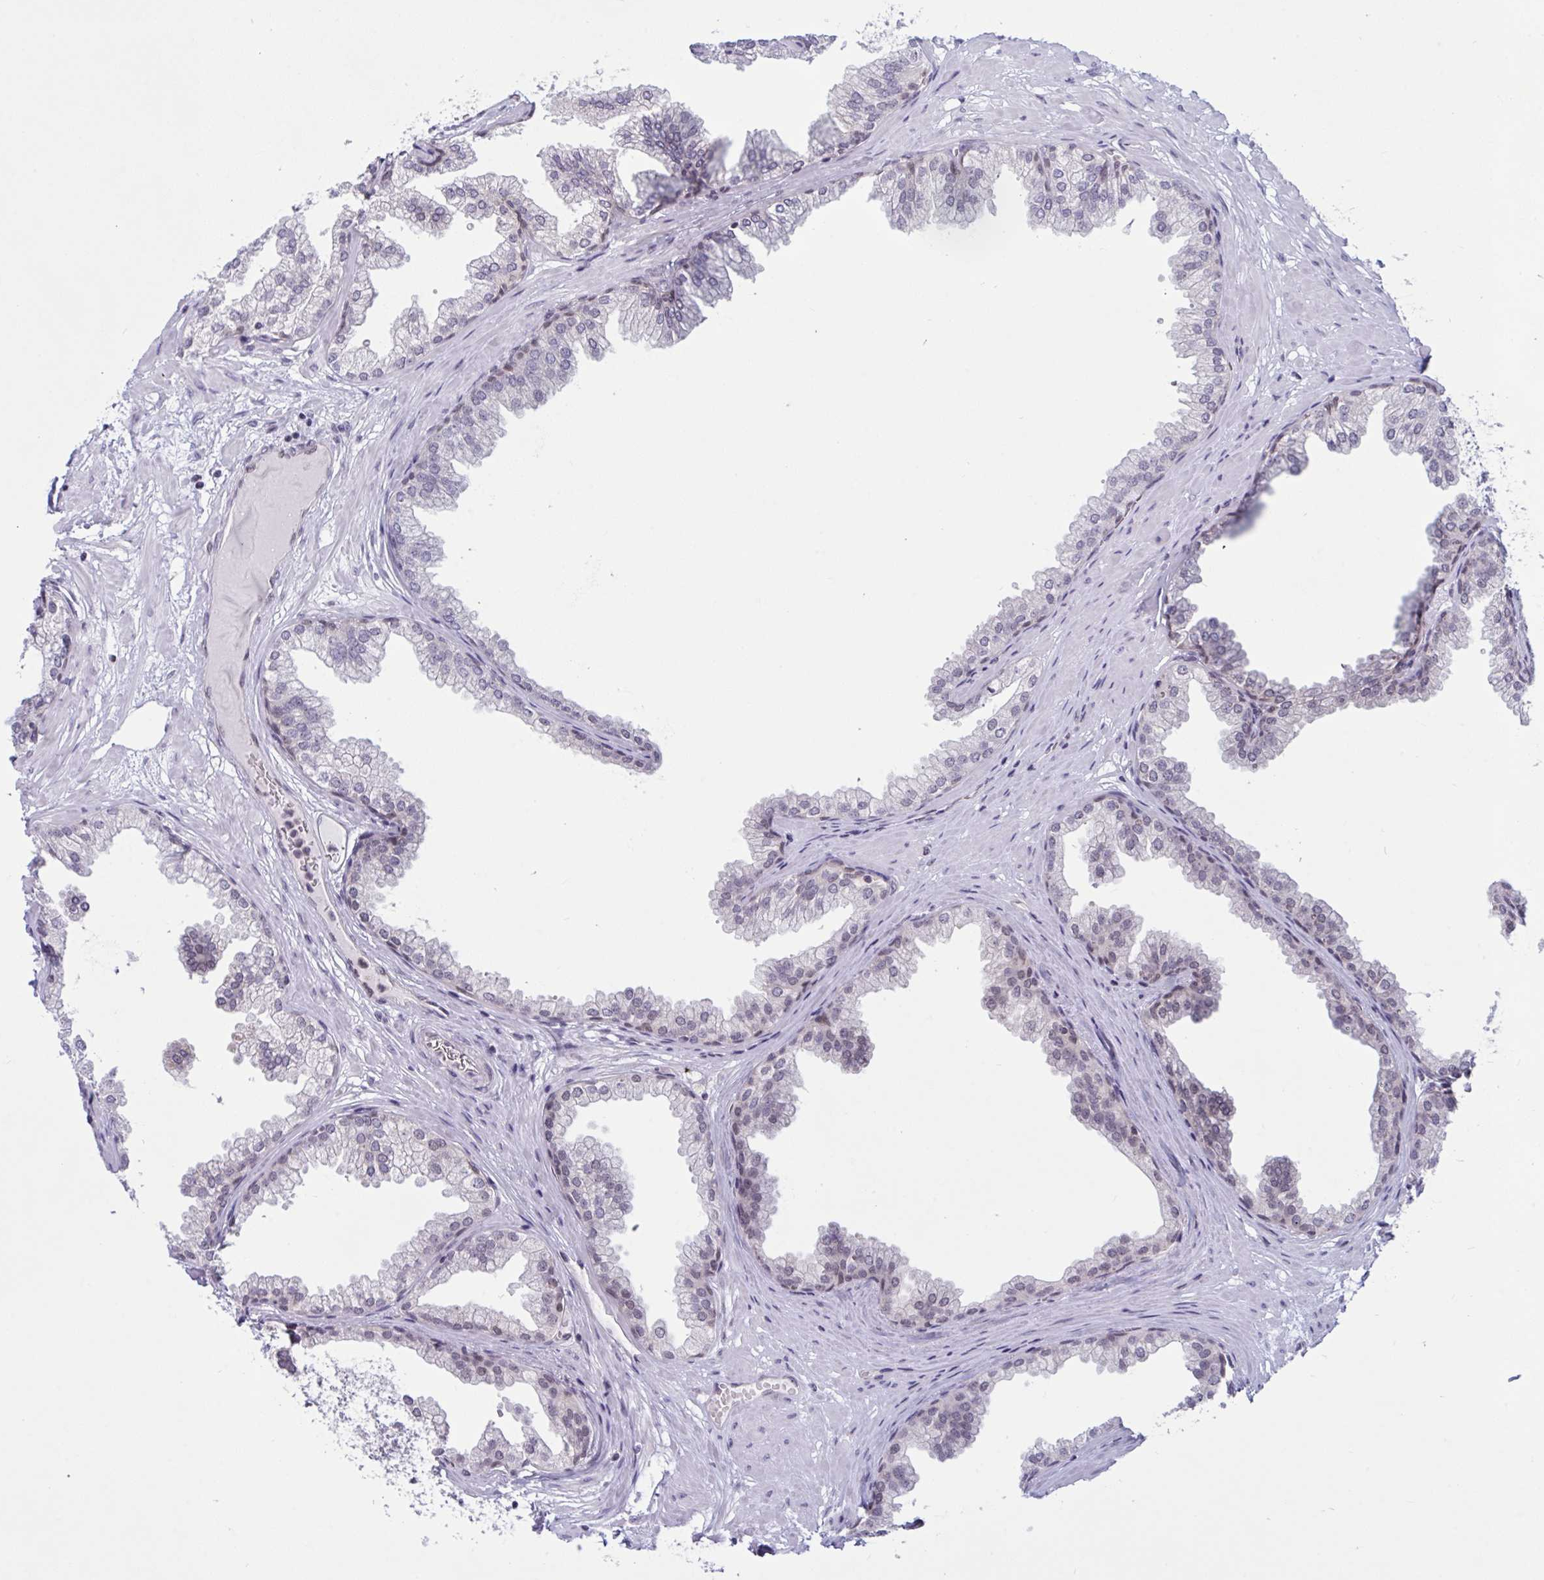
{"staining": {"intensity": "weak", "quantity": "<25%", "location": "nuclear"}, "tissue": "prostate", "cell_type": "Glandular cells", "image_type": "normal", "snomed": [{"axis": "morphology", "description": "Normal tissue, NOS"}, {"axis": "topography", "description": "Prostate"}], "caption": "Prostate was stained to show a protein in brown. There is no significant staining in glandular cells. (Brightfield microscopy of DAB immunohistochemistry at high magnification).", "gene": "TSN", "patient": {"sex": "male", "age": 37}}